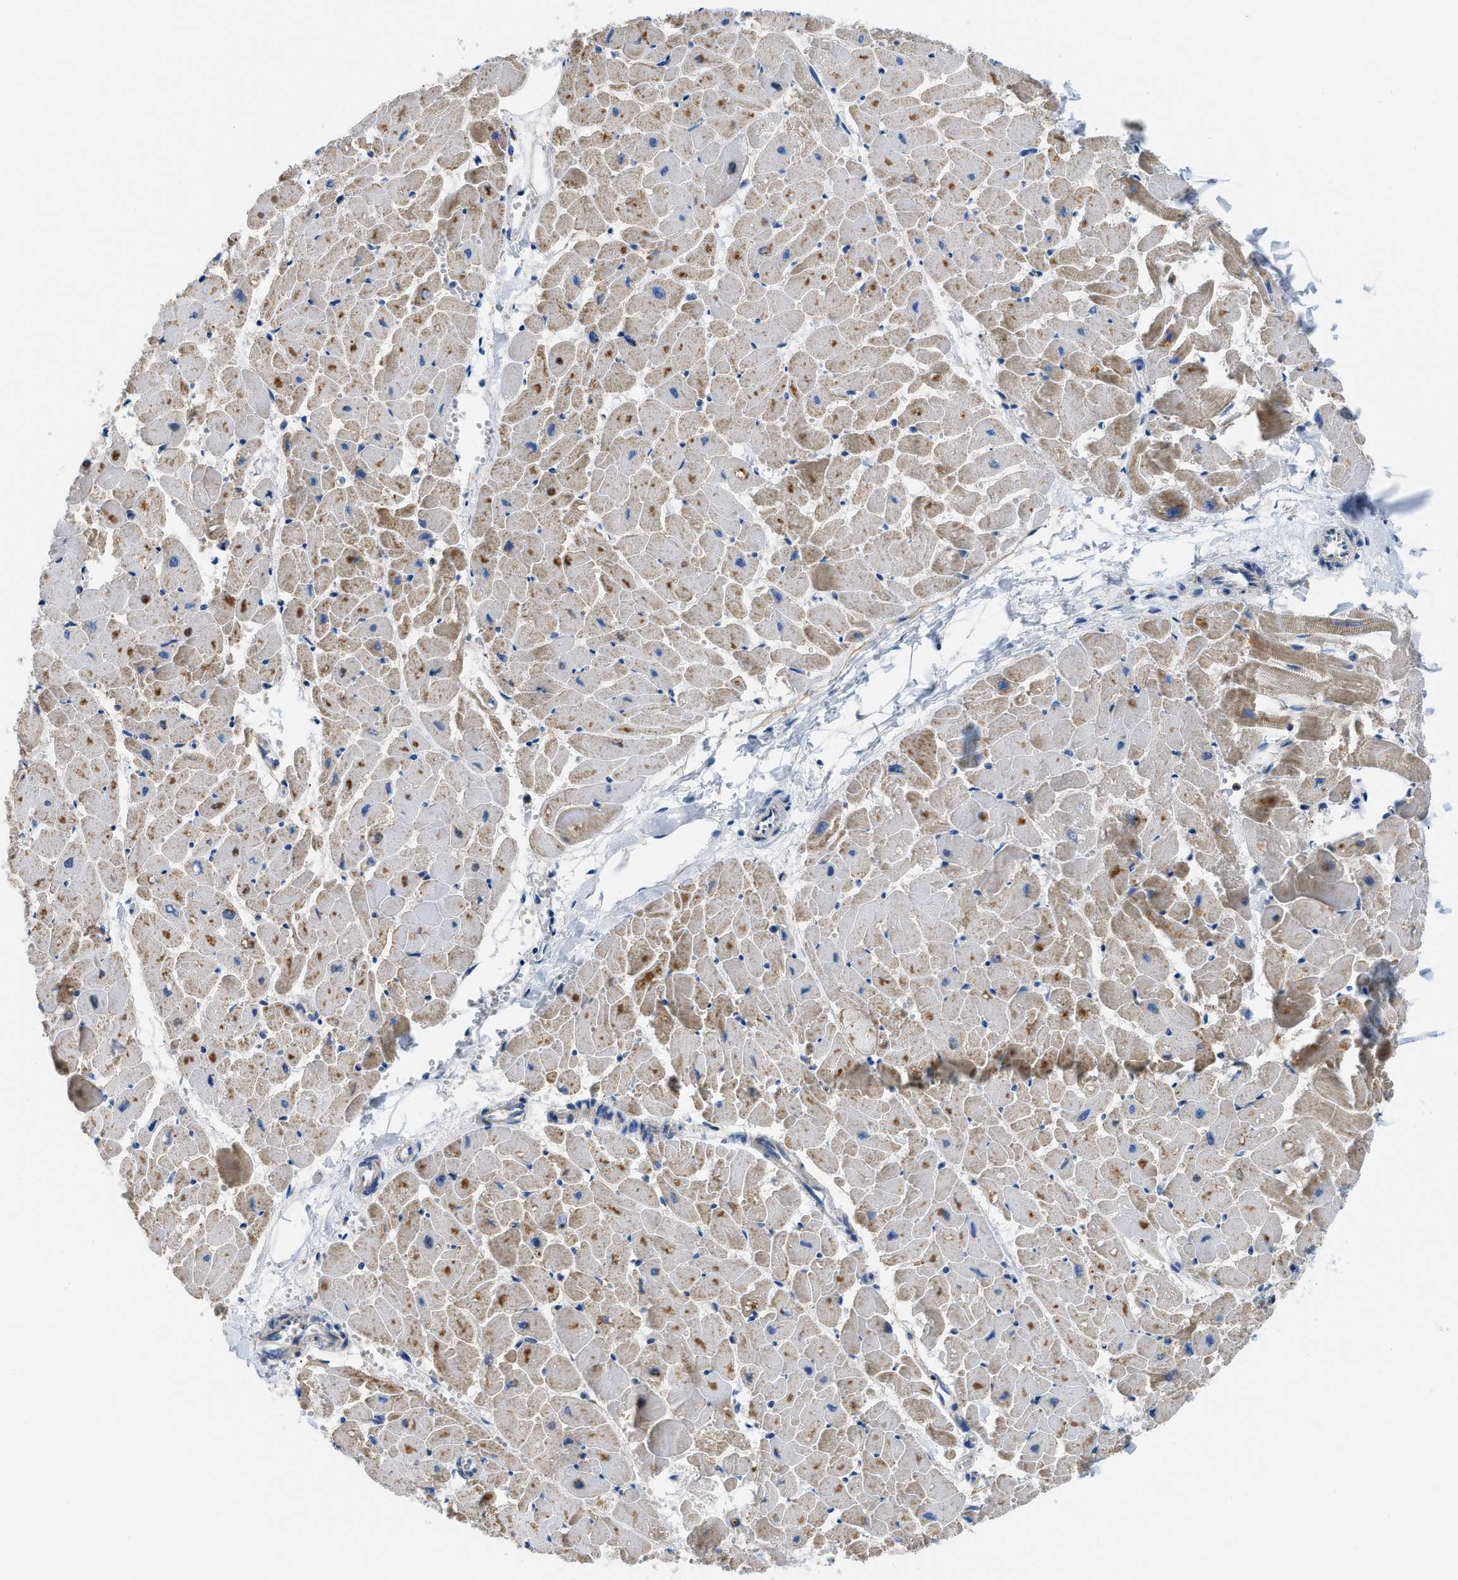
{"staining": {"intensity": "moderate", "quantity": ">75%", "location": "cytoplasmic/membranous"}, "tissue": "heart muscle", "cell_type": "Cardiomyocytes", "image_type": "normal", "snomed": [{"axis": "morphology", "description": "Normal tissue, NOS"}, {"axis": "topography", "description": "Heart"}], "caption": "Normal heart muscle exhibits moderate cytoplasmic/membranous staining in about >75% of cardiomyocytes.", "gene": "SLC25A13", "patient": {"sex": "female", "age": 19}}